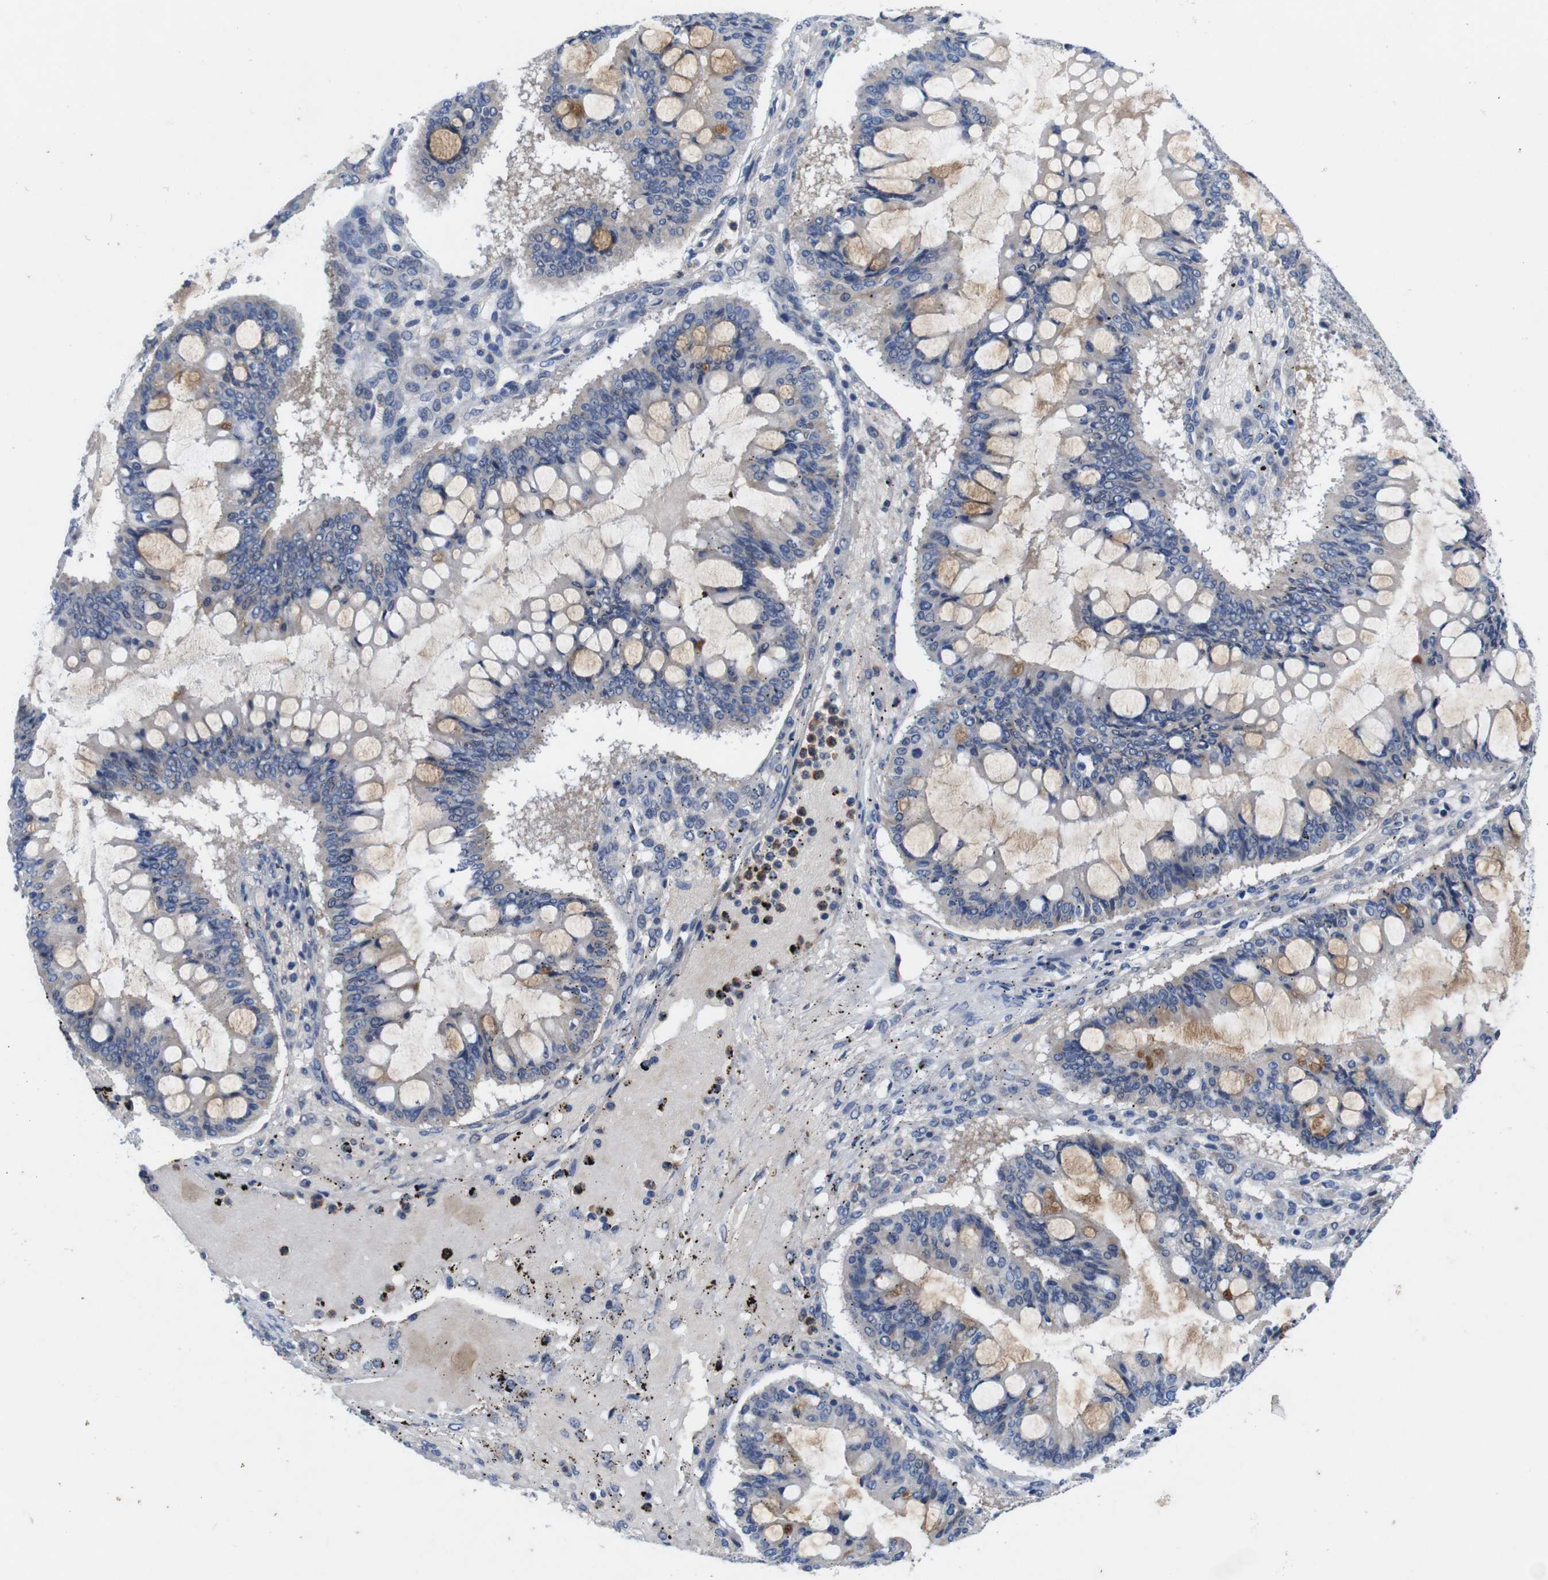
{"staining": {"intensity": "moderate", "quantity": "<25%", "location": "cytoplasmic/membranous"}, "tissue": "ovarian cancer", "cell_type": "Tumor cells", "image_type": "cancer", "snomed": [{"axis": "morphology", "description": "Cystadenocarcinoma, mucinous, NOS"}, {"axis": "topography", "description": "Ovary"}], "caption": "Immunohistochemistry (IHC) staining of ovarian cancer, which shows low levels of moderate cytoplasmic/membranous positivity in approximately <25% of tumor cells indicating moderate cytoplasmic/membranous protein staining. The staining was performed using DAB (brown) for protein detection and nuclei were counterstained in hematoxylin (blue).", "gene": "C1RL", "patient": {"sex": "female", "age": 73}}